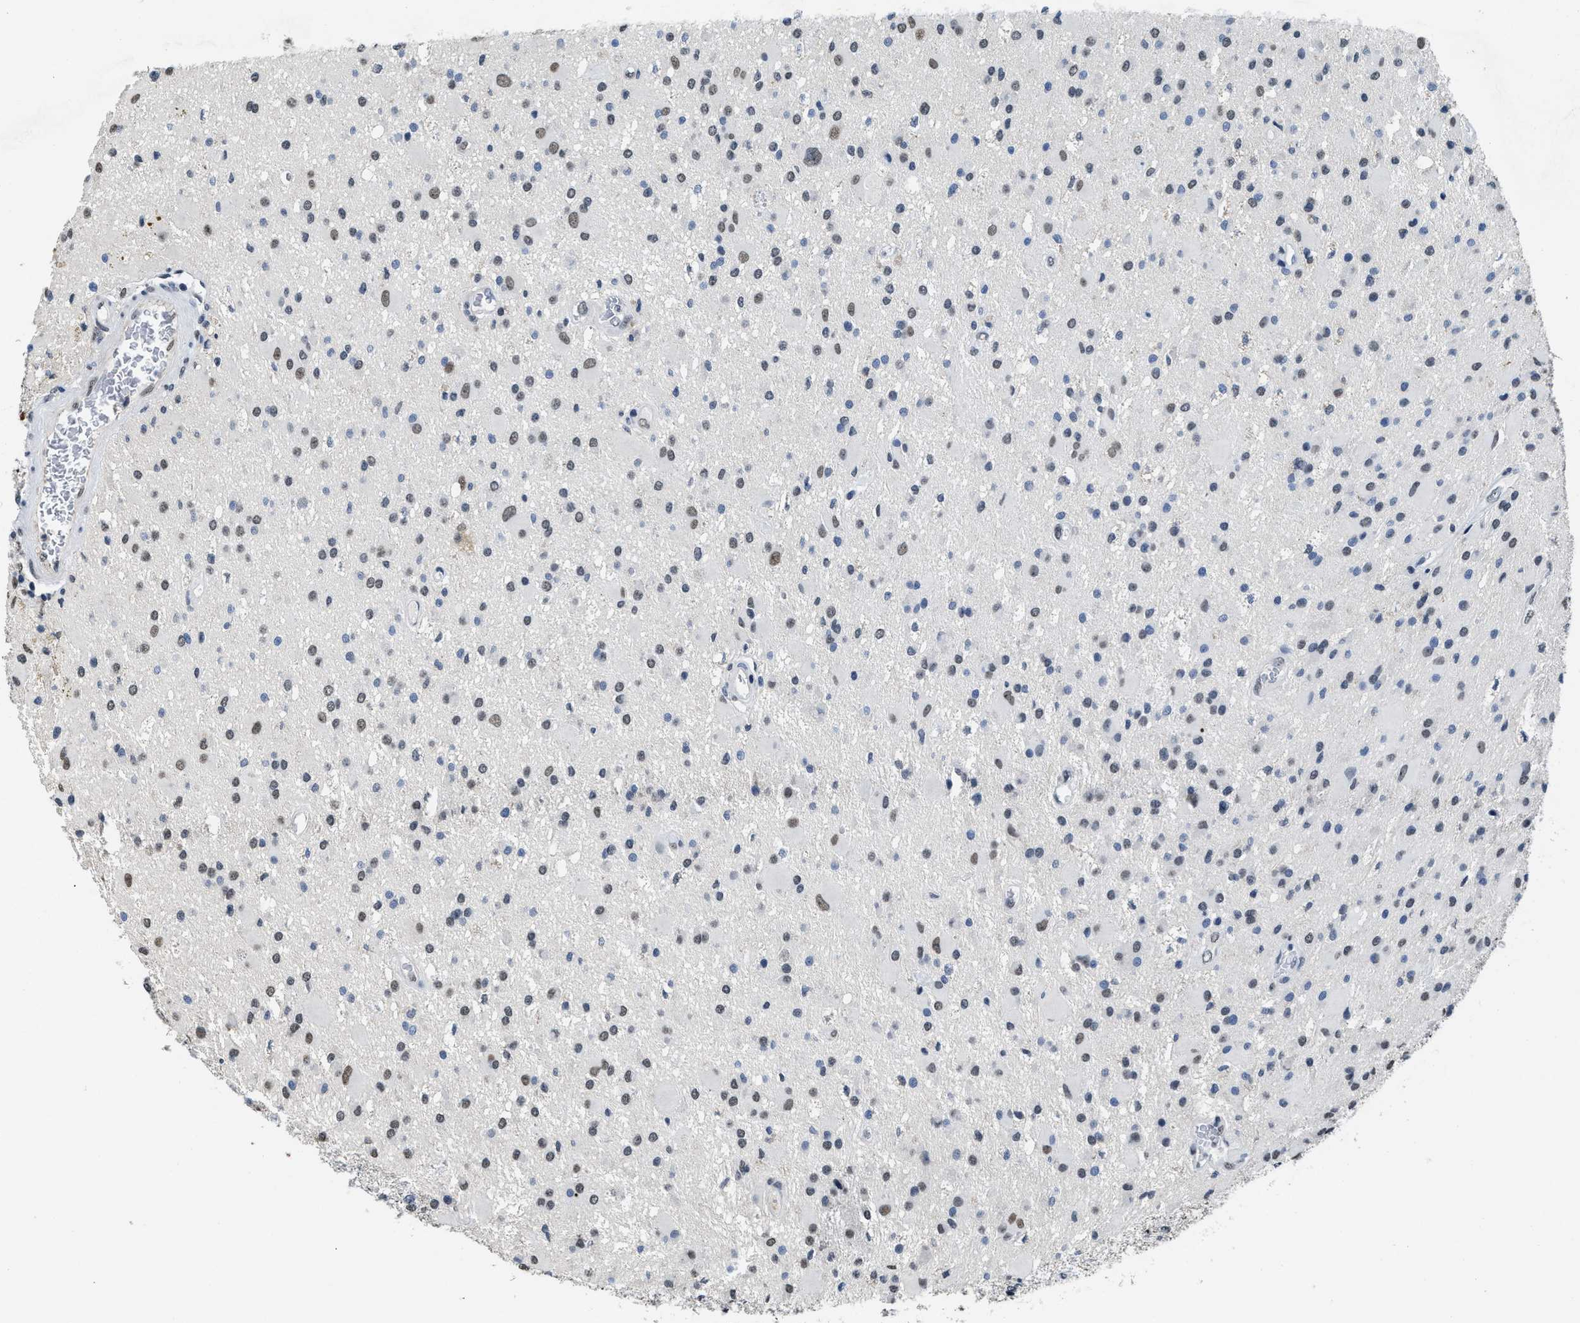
{"staining": {"intensity": "moderate", "quantity": "<25%", "location": "nuclear"}, "tissue": "glioma", "cell_type": "Tumor cells", "image_type": "cancer", "snomed": [{"axis": "morphology", "description": "Glioma, malignant, Low grade"}, {"axis": "topography", "description": "Brain"}], "caption": "Protein expression analysis of malignant glioma (low-grade) reveals moderate nuclear expression in about <25% of tumor cells.", "gene": "SUPT16H", "patient": {"sex": "male", "age": 58}}